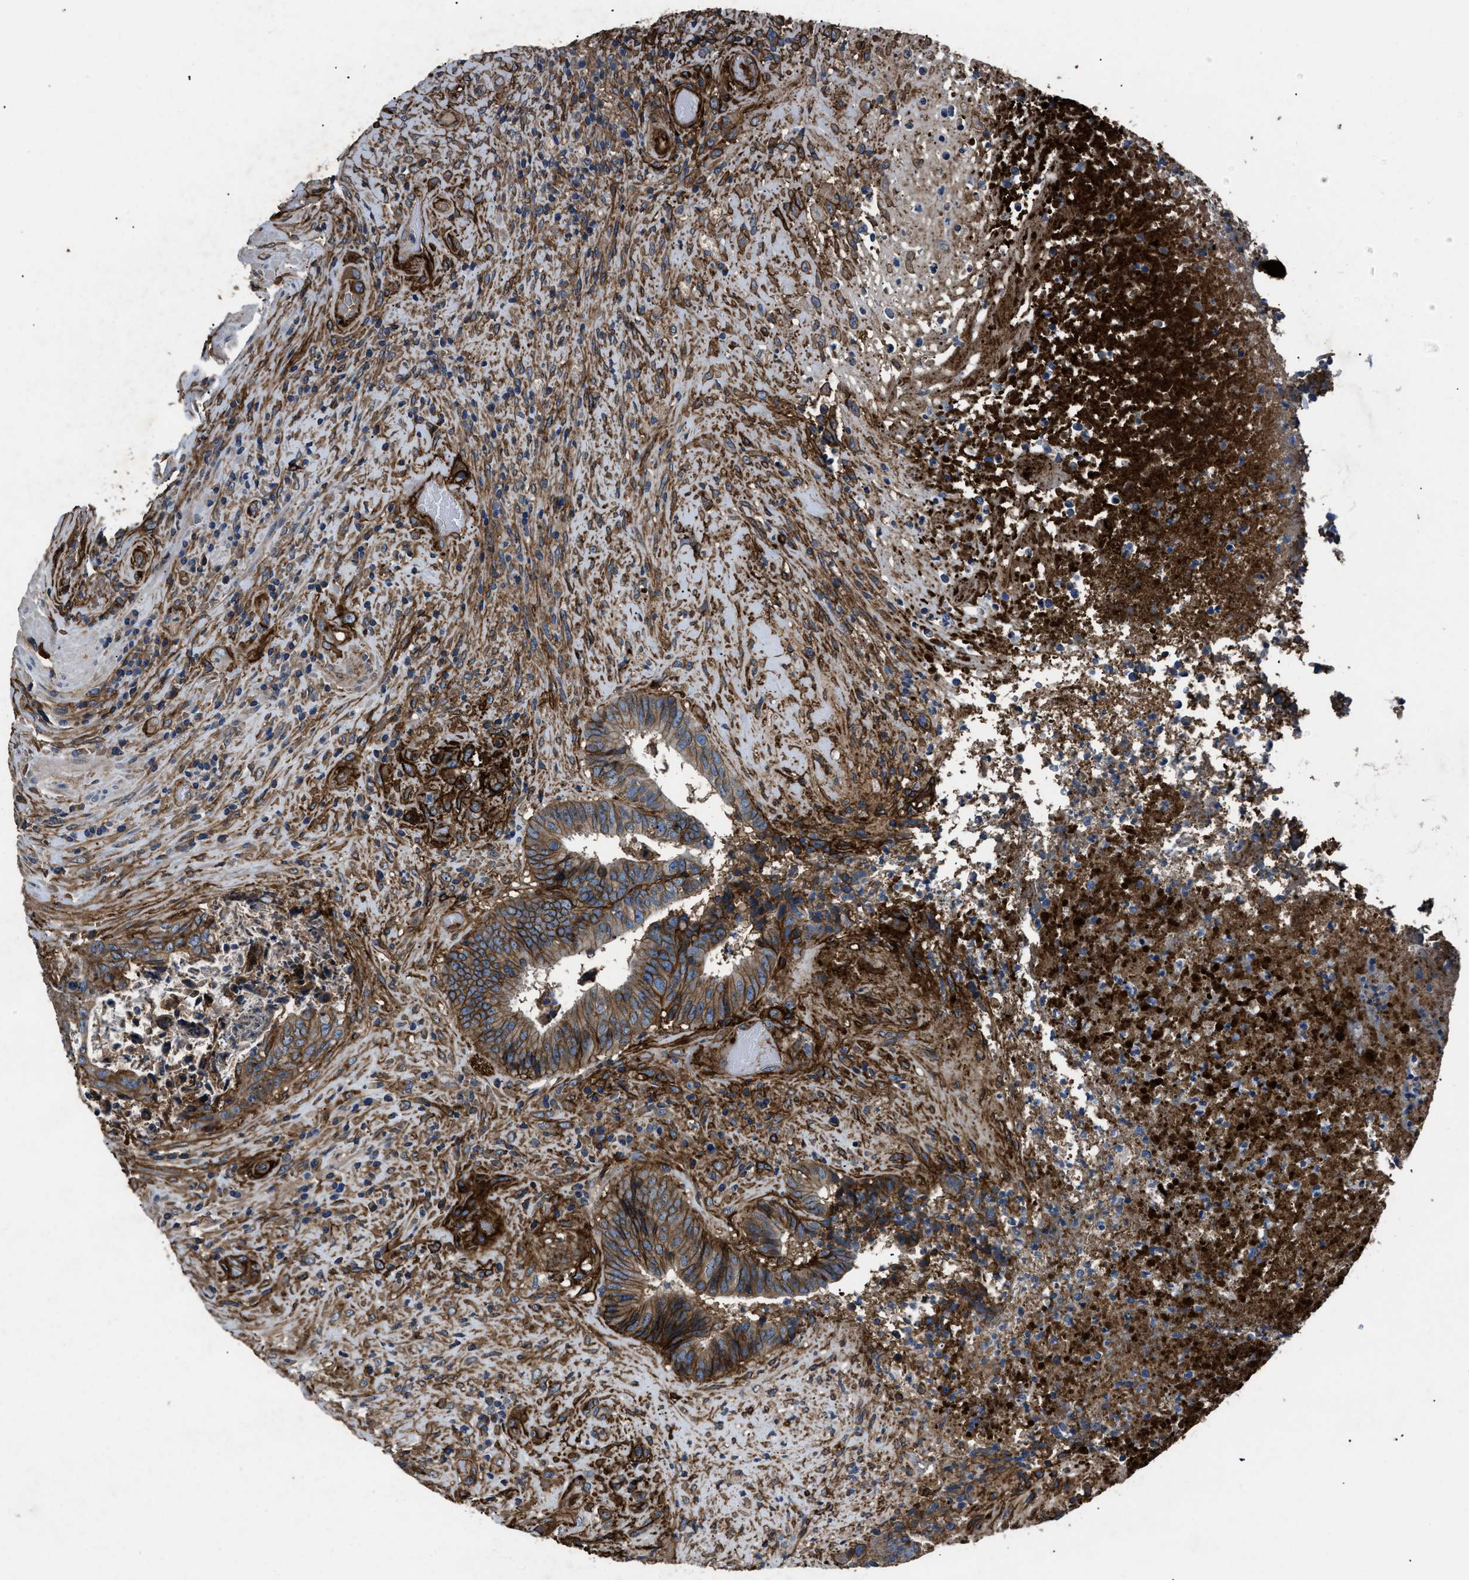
{"staining": {"intensity": "moderate", "quantity": ">75%", "location": "cytoplasmic/membranous"}, "tissue": "colorectal cancer", "cell_type": "Tumor cells", "image_type": "cancer", "snomed": [{"axis": "morphology", "description": "Adenocarcinoma, NOS"}, {"axis": "topography", "description": "Rectum"}], "caption": "IHC histopathology image of human colorectal cancer stained for a protein (brown), which demonstrates medium levels of moderate cytoplasmic/membranous positivity in about >75% of tumor cells.", "gene": "CD276", "patient": {"sex": "male", "age": 72}}